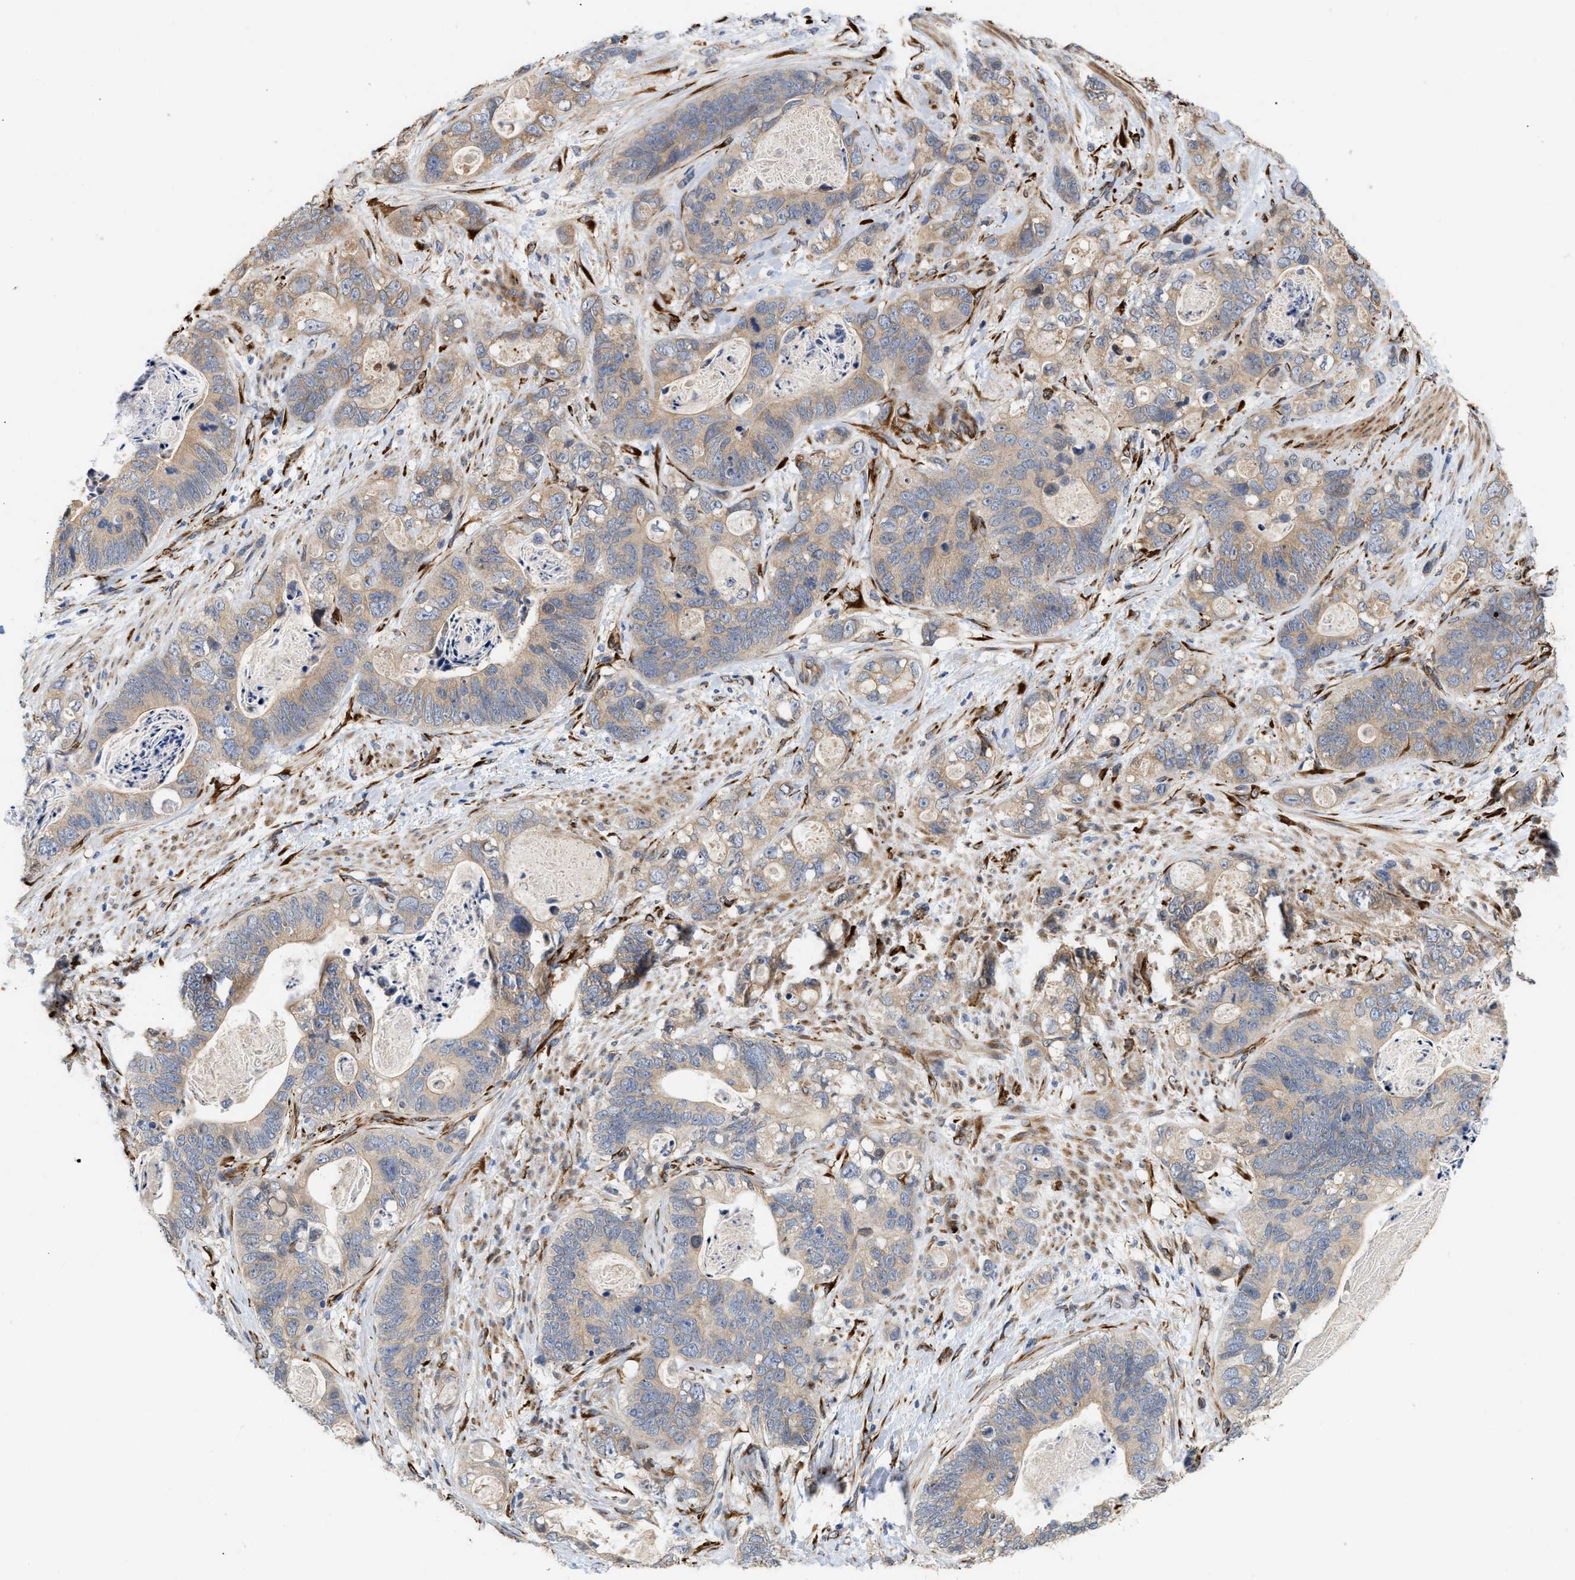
{"staining": {"intensity": "weak", "quantity": ">75%", "location": "cytoplasmic/membranous"}, "tissue": "stomach cancer", "cell_type": "Tumor cells", "image_type": "cancer", "snomed": [{"axis": "morphology", "description": "Normal tissue, NOS"}, {"axis": "morphology", "description": "Adenocarcinoma, NOS"}, {"axis": "topography", "description": "Stomach"}], "caption": "Protein expression analysis of adenocarcinoma (stomach) exhibits weak cytoplasmic/membranous positivity in about >75% of tumor cells. Using DAB (brown) and hematoxylin (blue) stains, captured at high magnification using brightfield microscopy.", "gene": "PLCD1", "patient": {"sex": "female", "age": 89}}